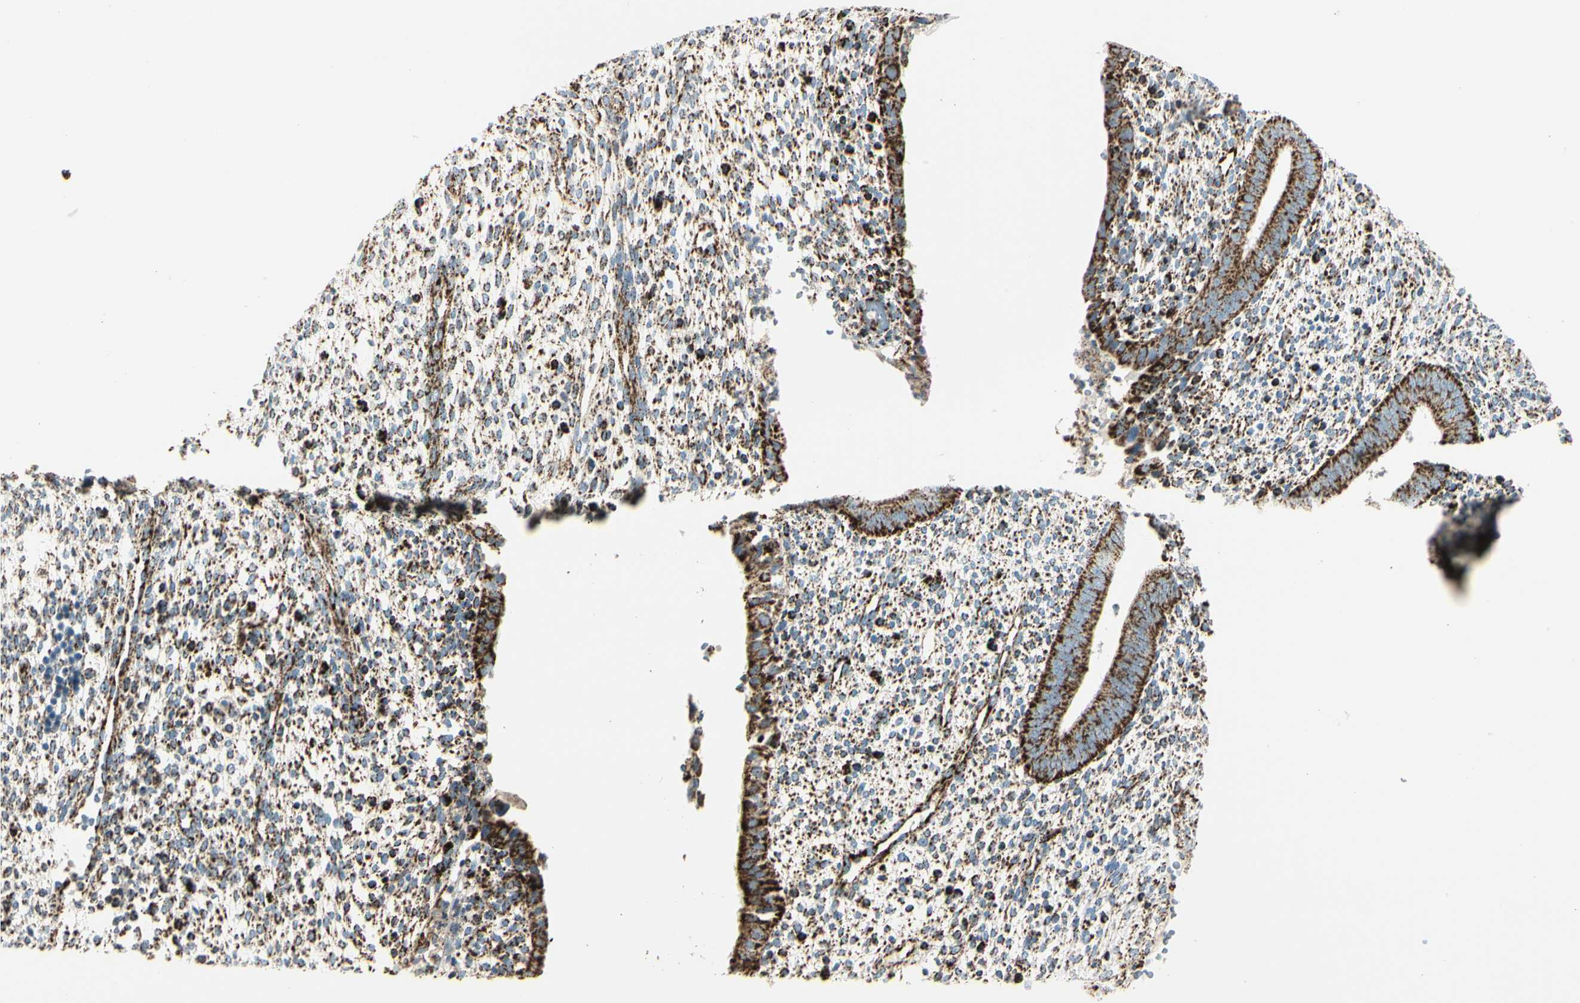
{"staining": {"intensity": "moderate", "quantity": "<25%", "location": "cytoplasmic/membranous"}, "tissue": "endometrium", "cell_type": "Cells in endometrial stroma", "image_type": "normal", "snomed": [{"axis": "morphology", "description": "Normal tissue, NOS"}, {"axis": "topography", "description": "Endometrium"}], "caption": "Brown immunohistochemical staining in benign endometrium exhibits moderate cytoplasmic/membranous expression in approximately <25% of cells in endometrial stroma.", "gene": "ME2", "patient": {"sex": "female", "age": 35}}